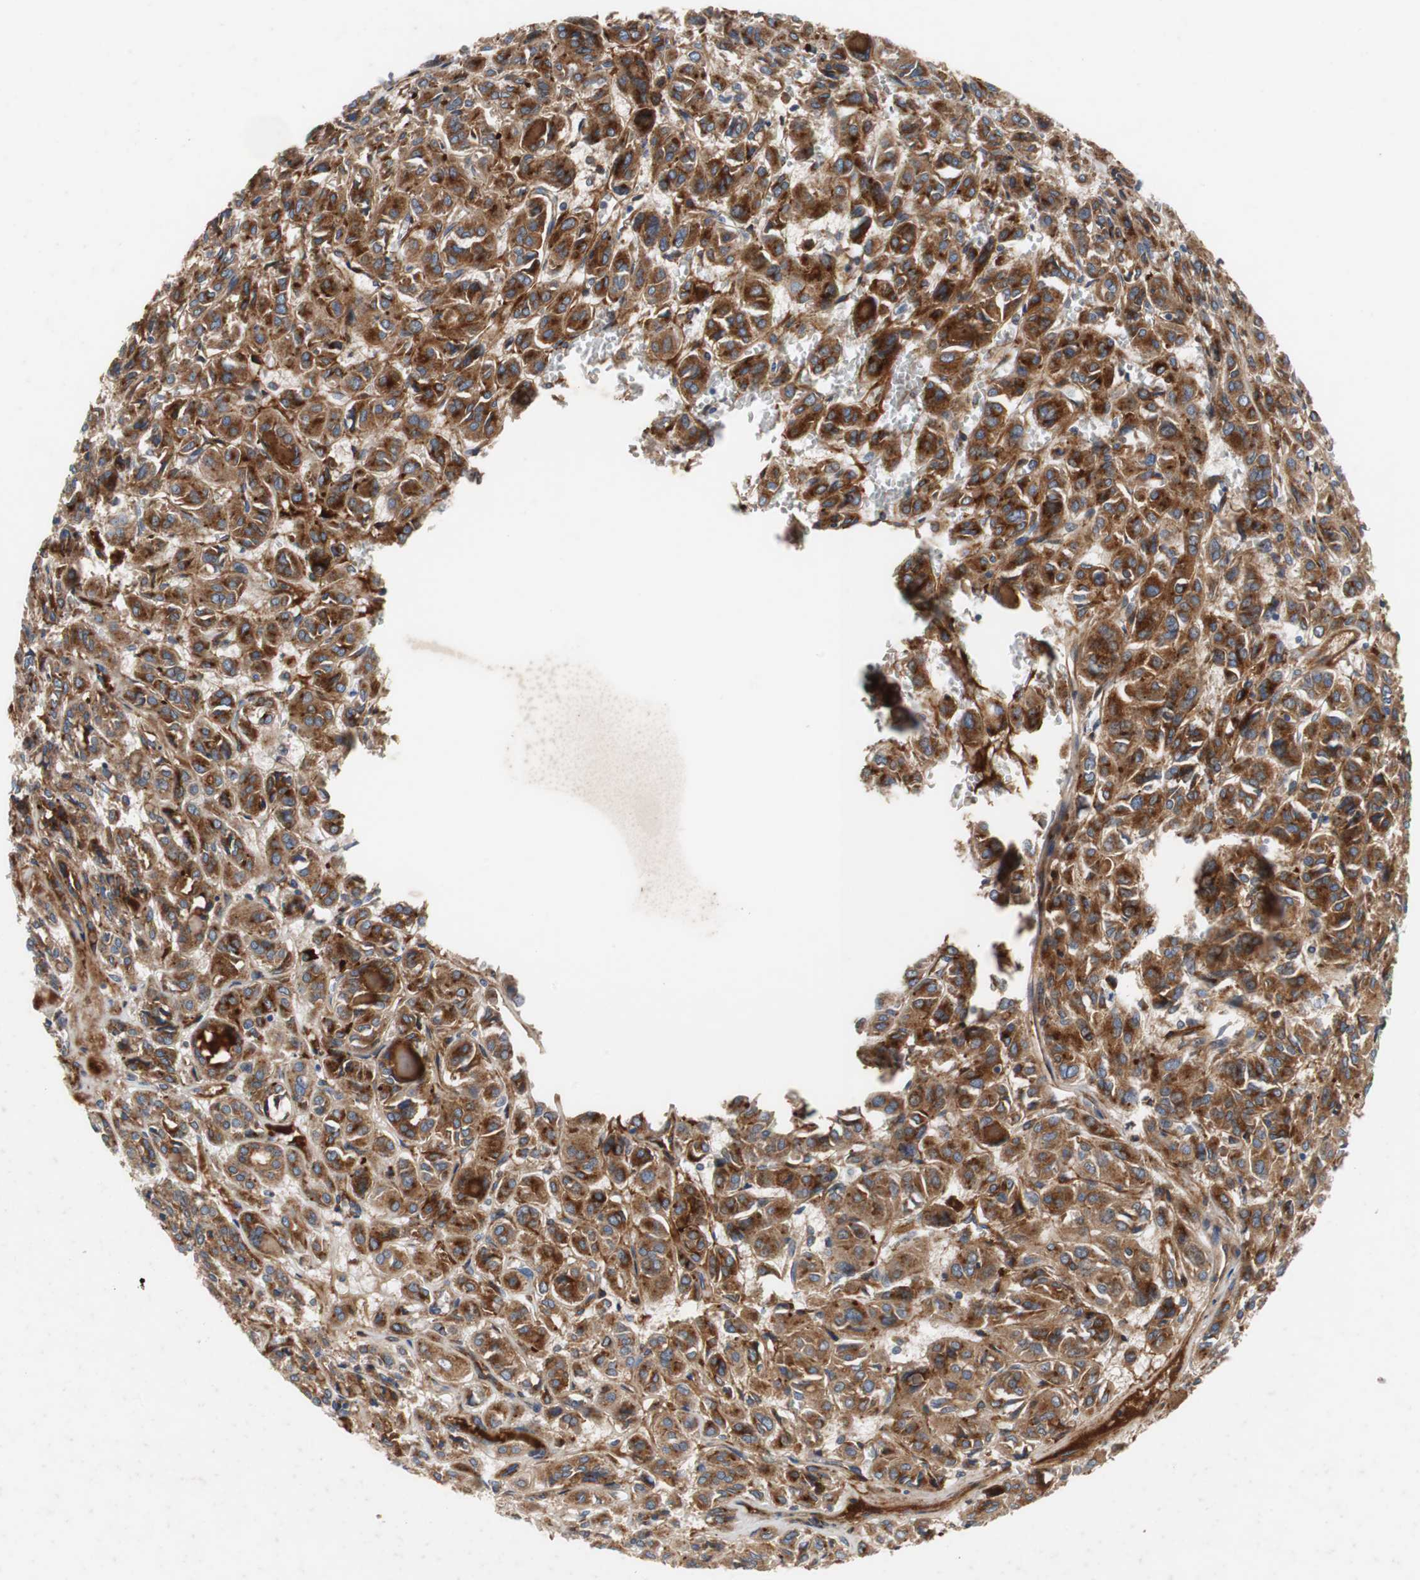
{"staining": {"intensity": "strong", "quantity": ">75%", "location": "cytoplasmic/membranous"}, "tissue": "thyroid cancer", "cell_type": "Tumor cells", "image_type": "cancer", "snomed": [{"axis": "morphology", "description": "Follicular adenoma carcinoma, NOS"}, {"axis": "topography", "description": "Thyroid gland"}], "caption": "Follicular adenoma carcinoma (thyroid) was stained to show a protein in brown. There is high levels of strong cytoplasmic/membranous positivity in approximately >75% of tumor cells.", "gene": "SORT1", "patient": {"sex": "female", "age": 71}}